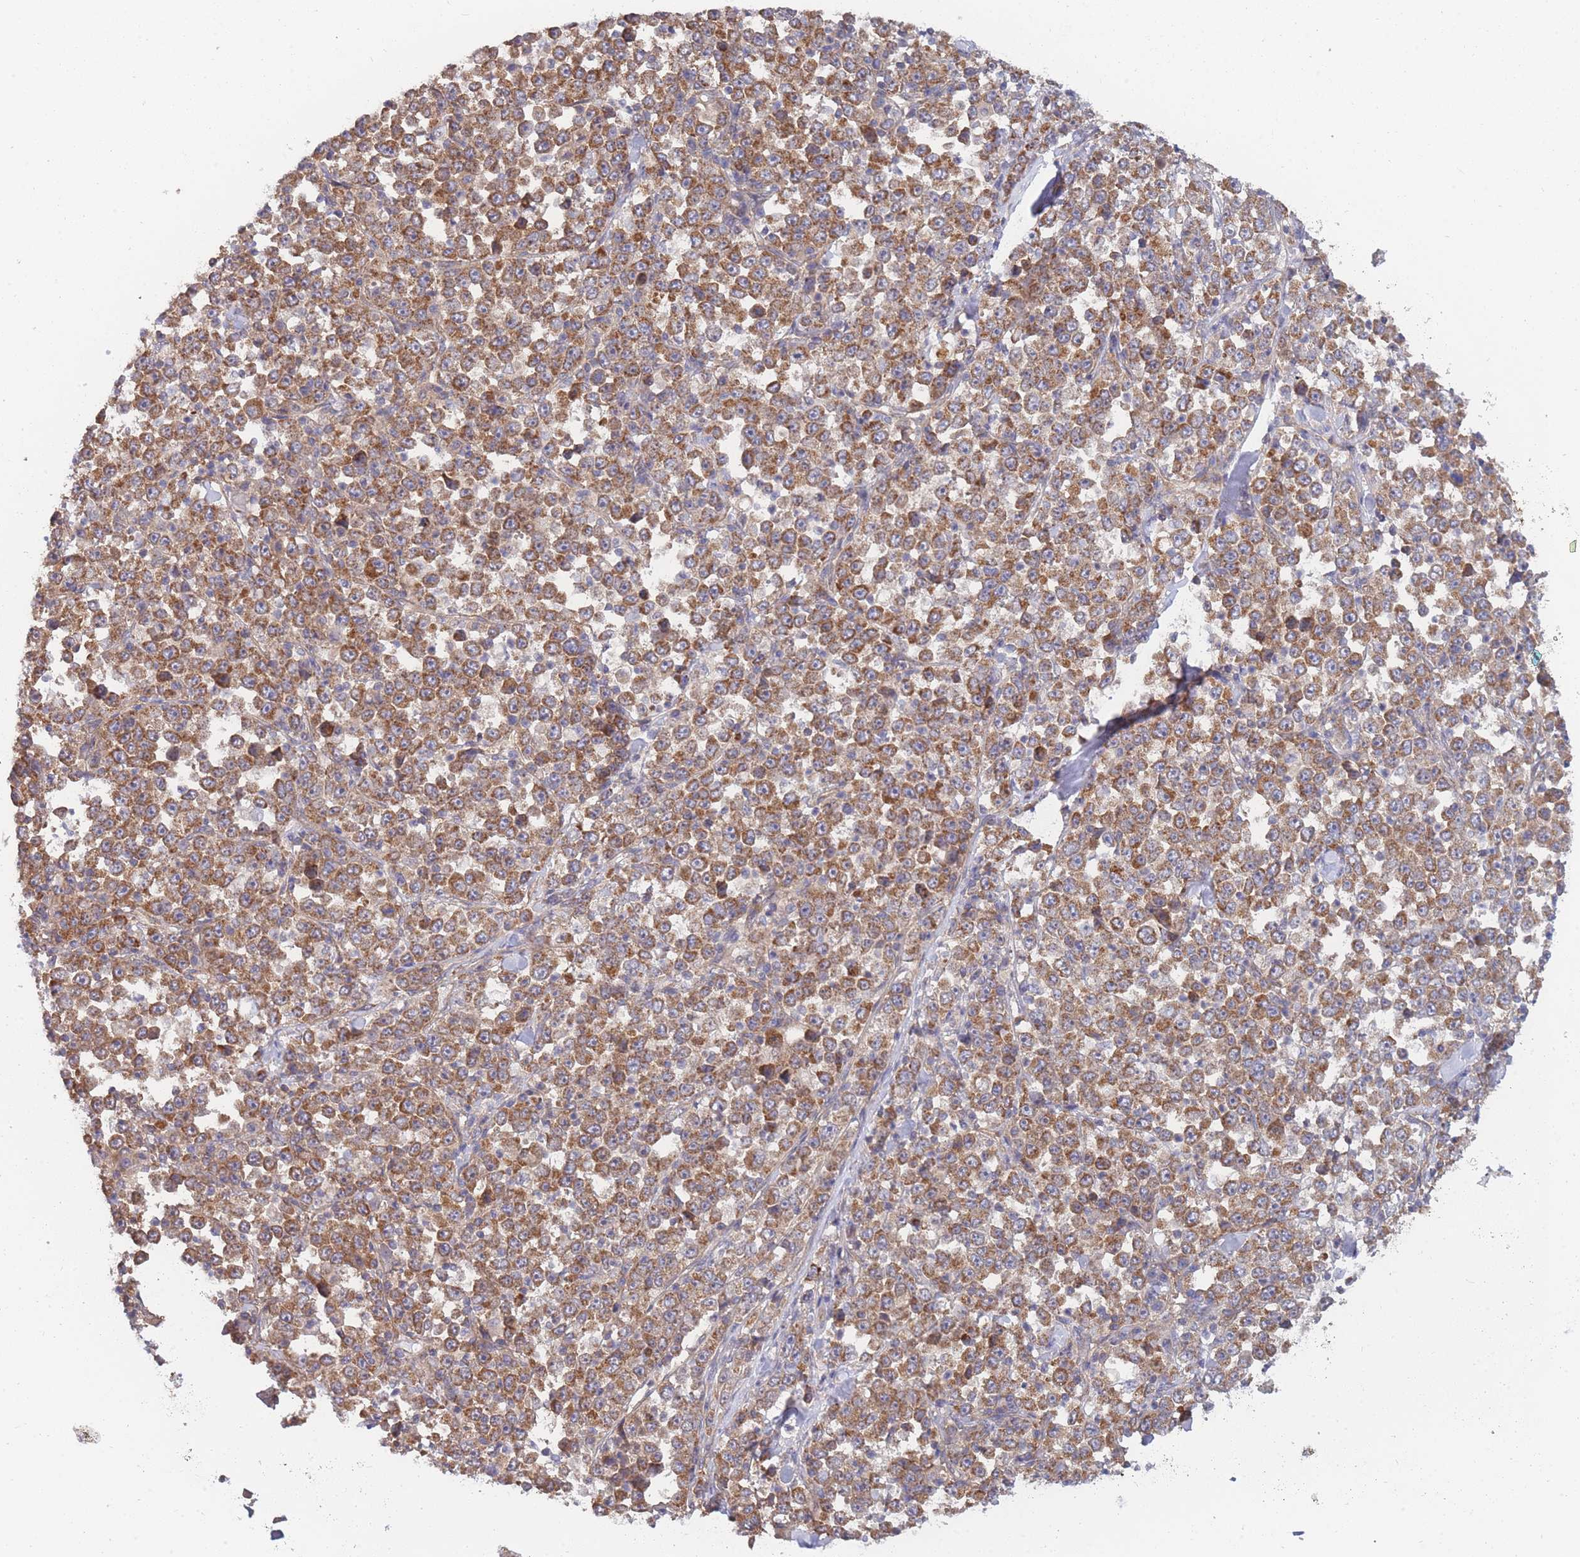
{"staining": {"intensity": "moderate", "quantity": ">75%", "location": "cytoplasmic/membranous"}, "tissue": "stomach cancer", "cell_type": "Tumor cells", "image_type": "cancer", "snomed": [{"axis": "morphology", "description": "Normal tissue, NOS"}, {"axis": "morphology", "description": "Adenocarcinoma, NOS"}, {"axis": "topography", "description": "Stomach, upper"}, {"axis": "topography", "description": "Stomach"}], "caption": "Immunohistochemistry photomicrograph of human stomach adenocarcinoma stained for a protein (brown), which displays medium levels of moderate cytoplasmic/membranous staining in approximately >75% of tumor cells.", "gene": "MRPS18B", "patient": {"sex": "male", "age": 59}}